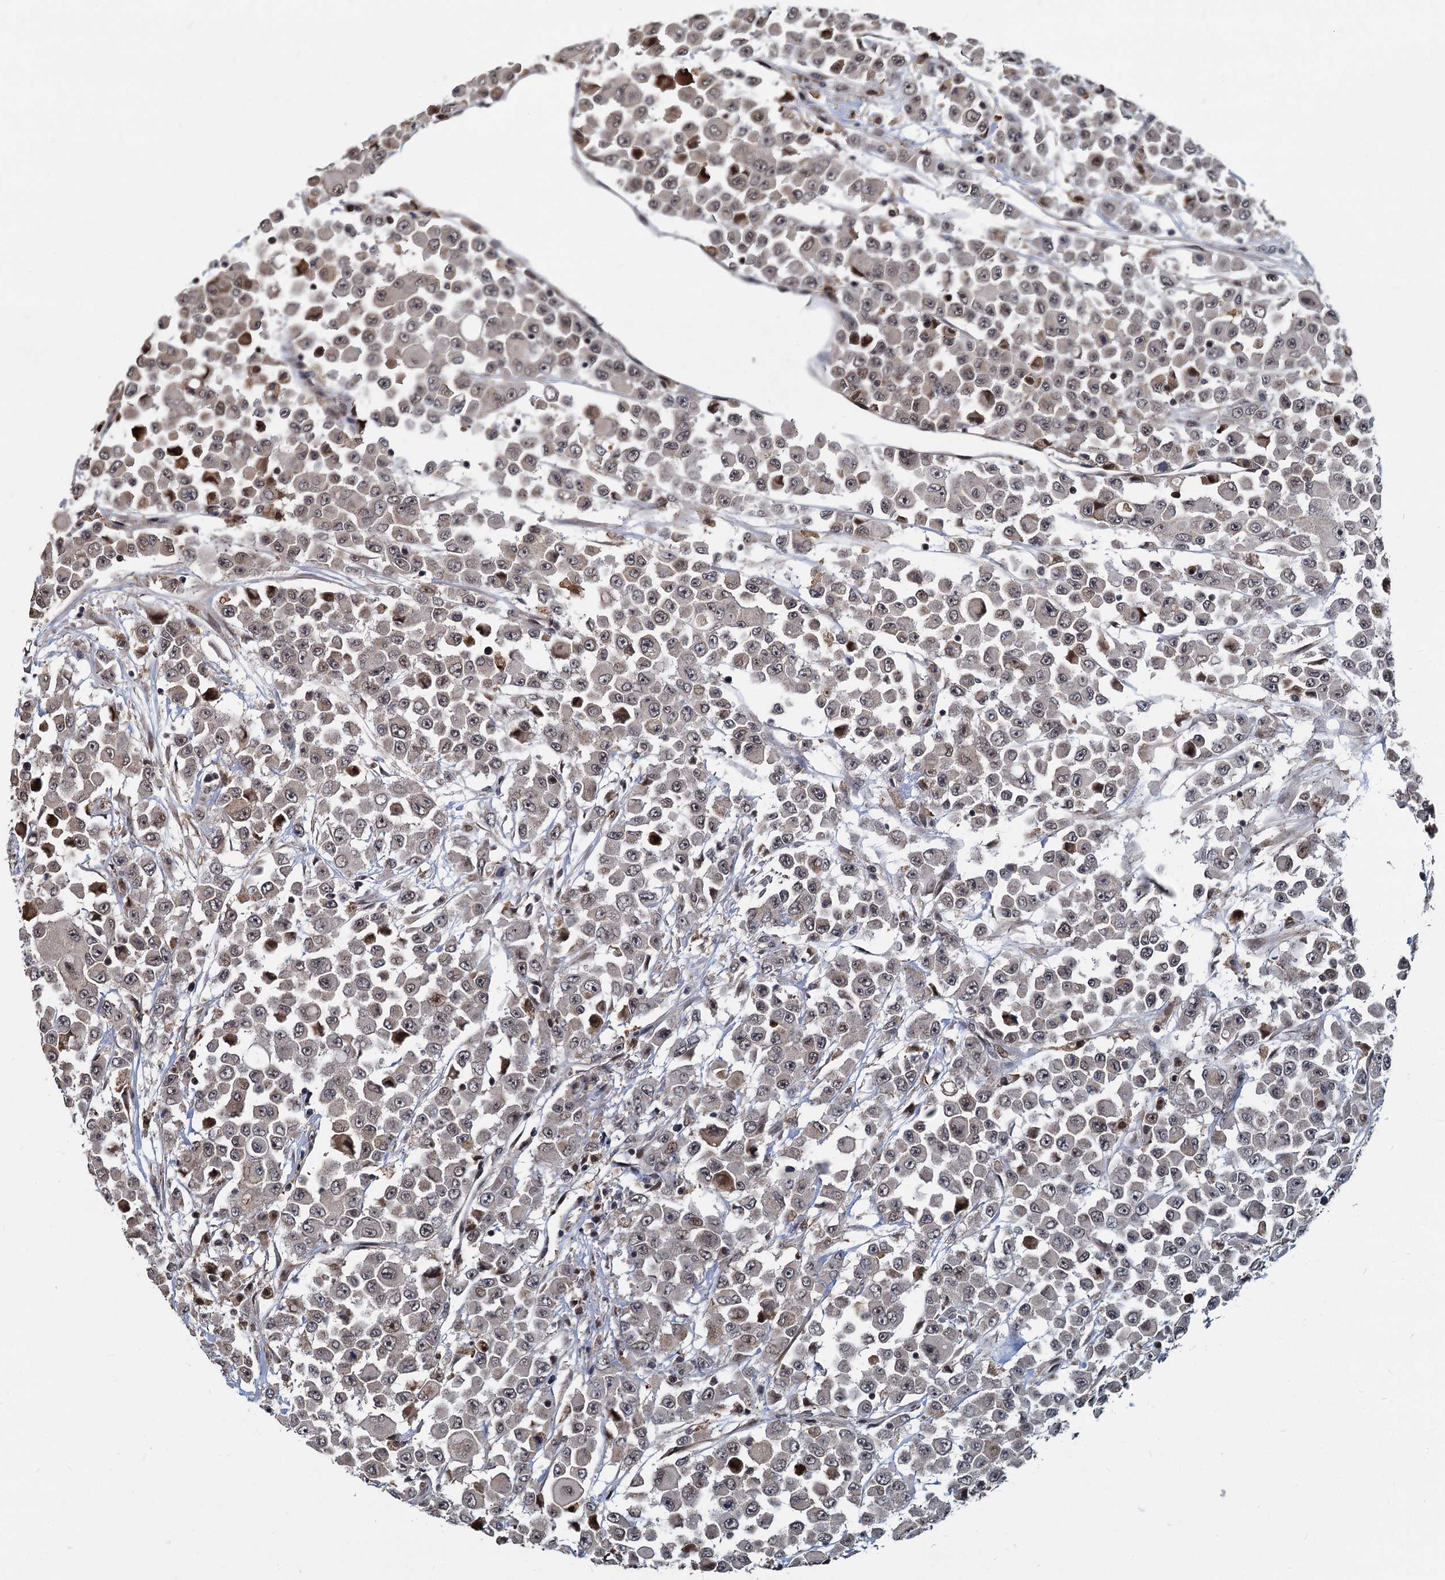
{"staining": {"intensity": "moderate", "quantity": "<25%", "location": "cytoplasmic/membranous,nuclear"}, "tissue": "colorectal cancer", "cell_type": "Tumor cells", "image_type": "cancer", "snomed": [{"axis": "morphology", "description": "Adenocarcinoma, NOS"}, {"axis": "topography", "description": "Colon"}], "caption": "There is low levels of moderate cytoplasmic/membranous and nuclear staining in tumor cells of colorectal cancer (adenocarcinoma), as demonstrated by immunohistochemical staining (brown color).", "gene": "FANCI", "patient": {"sex": "male", "age": 51}}